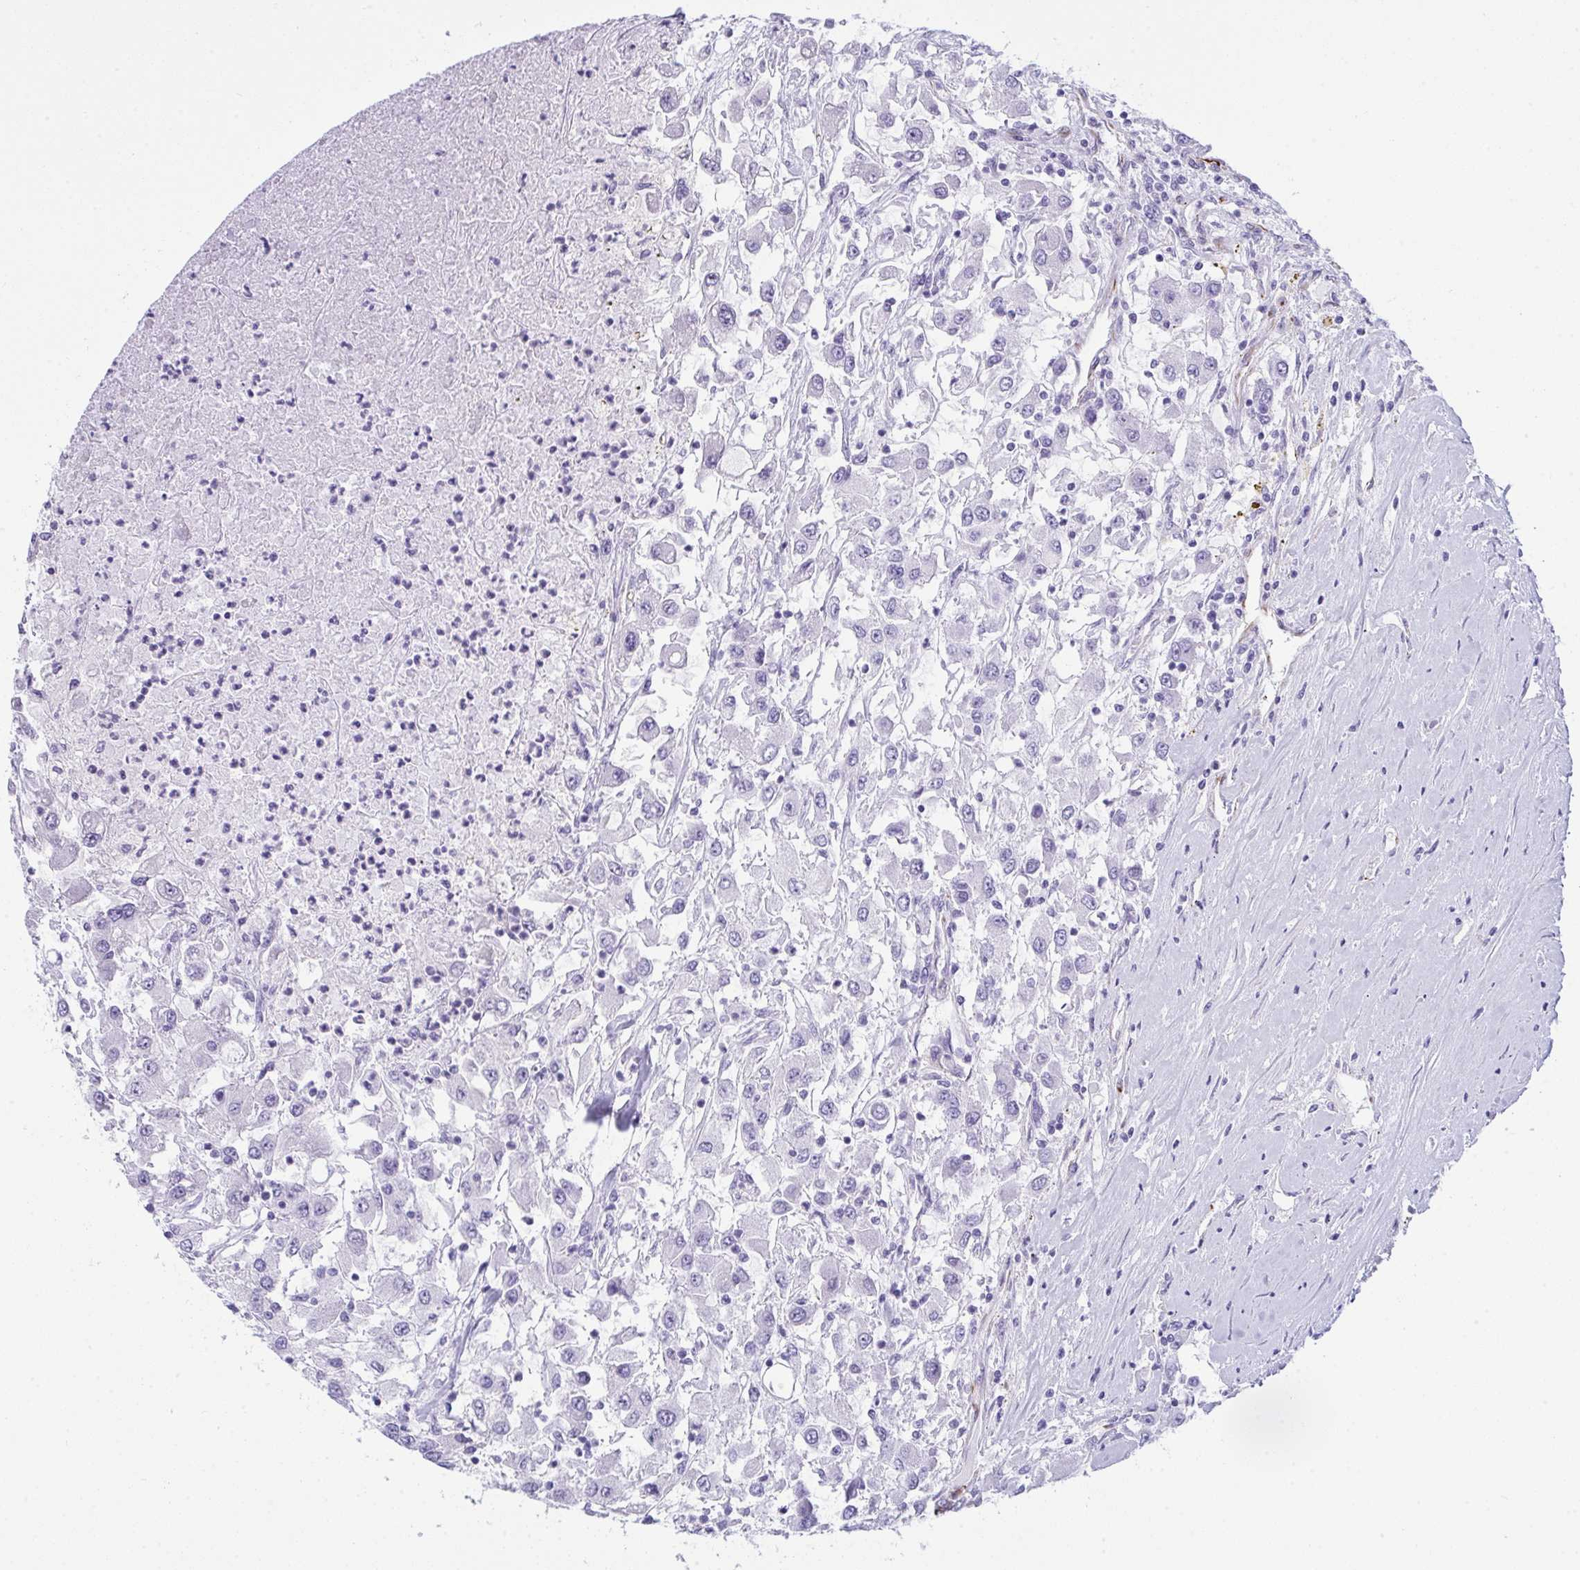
{"staining": {"intensity": "negative", "quantity": "none", "location": "none"}, "tissue": "renal cancer", "cell_type": "Tumor cells", "image_type": "cancer", "snomed": [{"axis": "morphology", "description": "Adenocarcinoma, NOS"}, {"axis": "topography", "description": "Kidney"}], "caption": "Immunohistochemistry (IHC) photomicrograph of human renal cancer (adenocarcinoma) stained for a protein (brown), which exhibits no staining in tumor cells. (Stains: DAB IHC with hematoxylin counter stain, Microscopy: brightfield microscopy at high magnification).", "gene": "SLC35B1", "patient": {"sex": "female", "age": 67}}